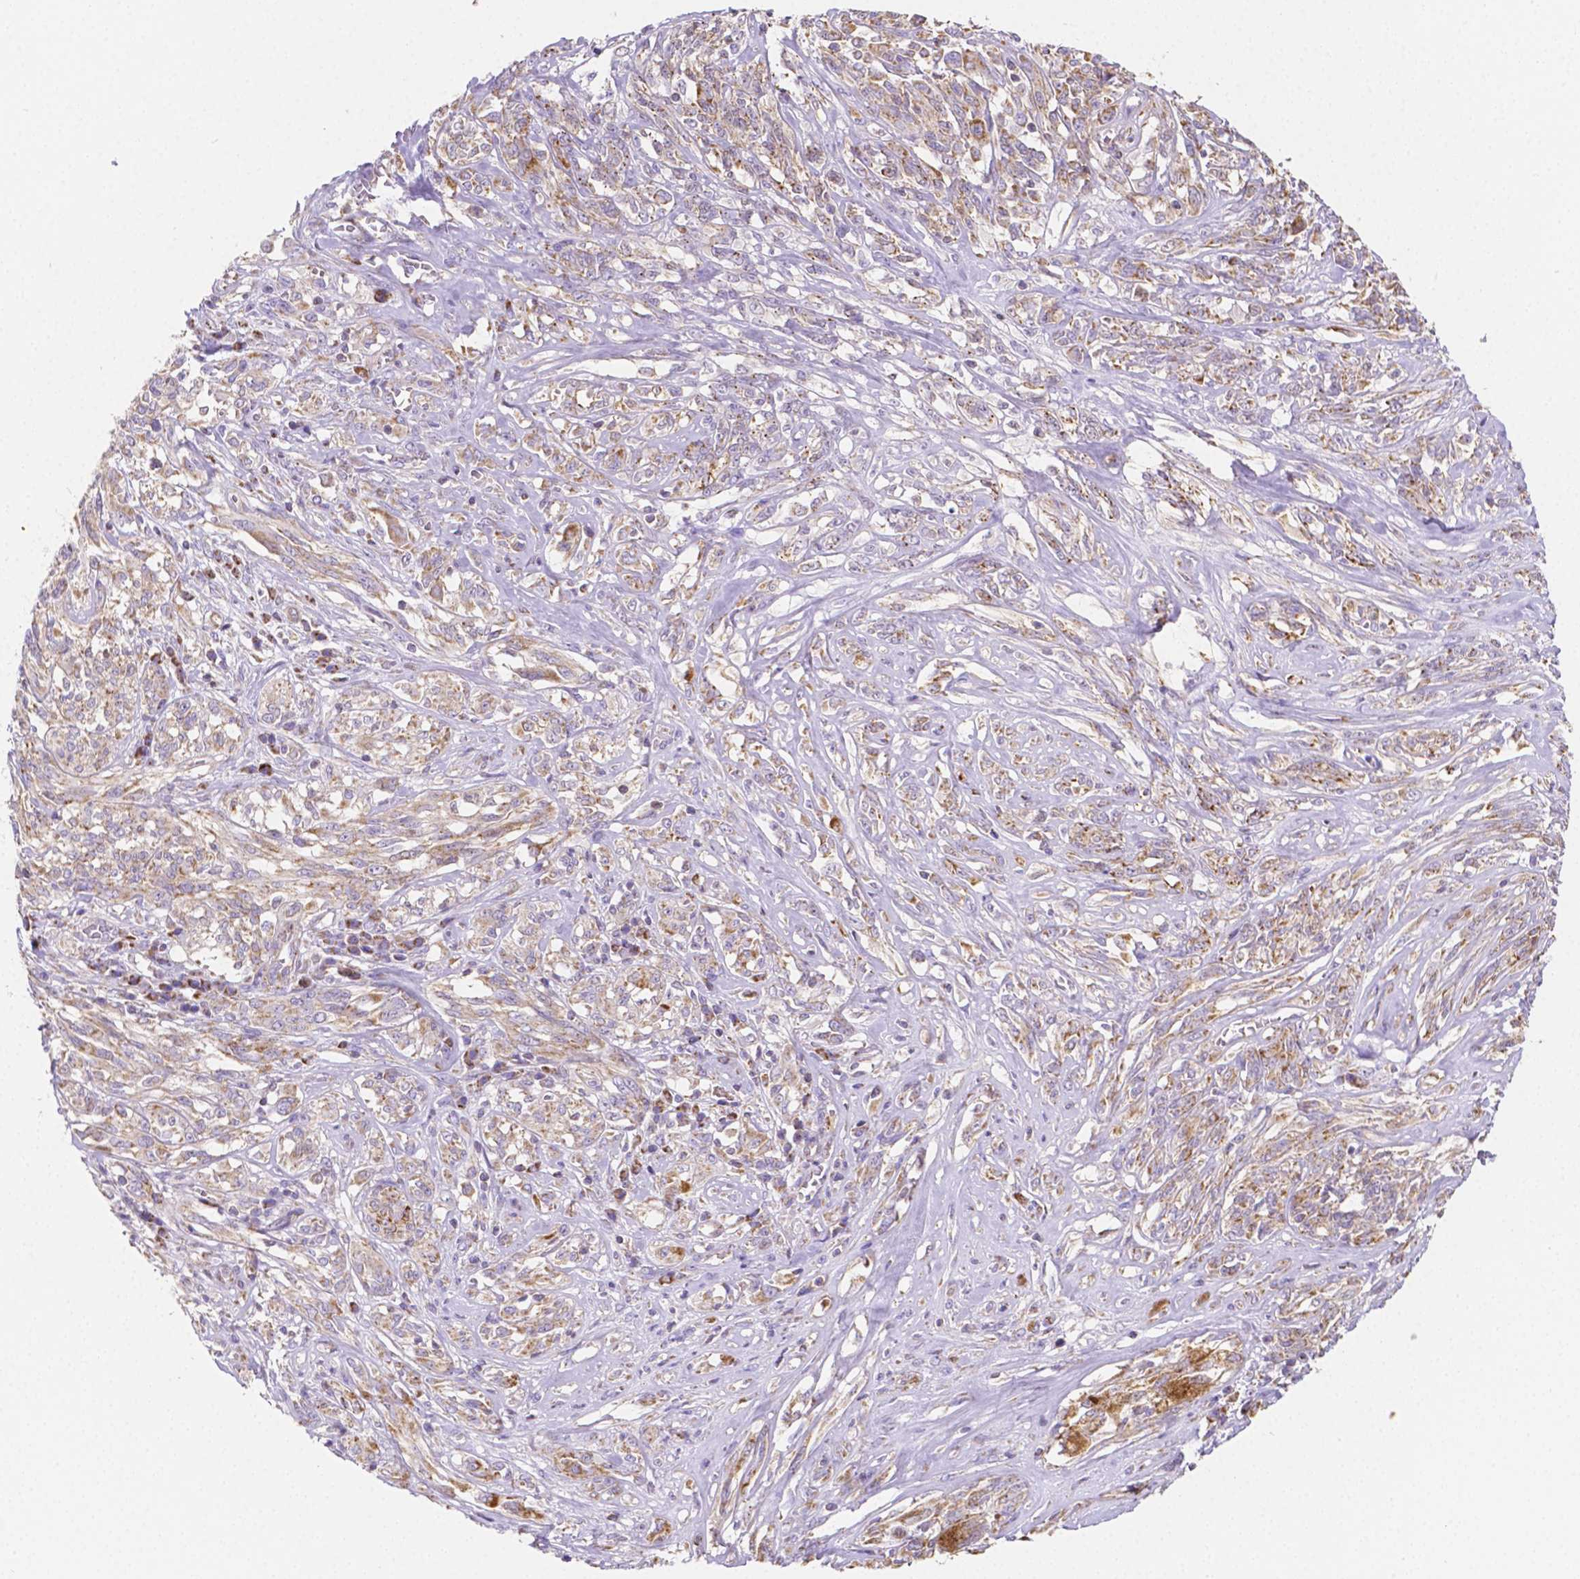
{"staining": {"intensity": "weak", "quantity": ">75%", "location": "cytoplasmic/membranous"}, "tissue": "melanoma", "cell_type": "Tumor cells", "image_type": "cancer", "snomed": [{"axis": "morphology", "description": "Malignant melanoma, NOS"}, {"axis": "topography", "description": "Skin"}], "caption": "A histopathology image showing weak cytoplasmic/membranous positivity in about >75% of tumor cells in malignant melanoma, as visualized by brown immunohistochemical staining.", "gene": "SGTB", "patient": {"sex": "female", "age": 91}}